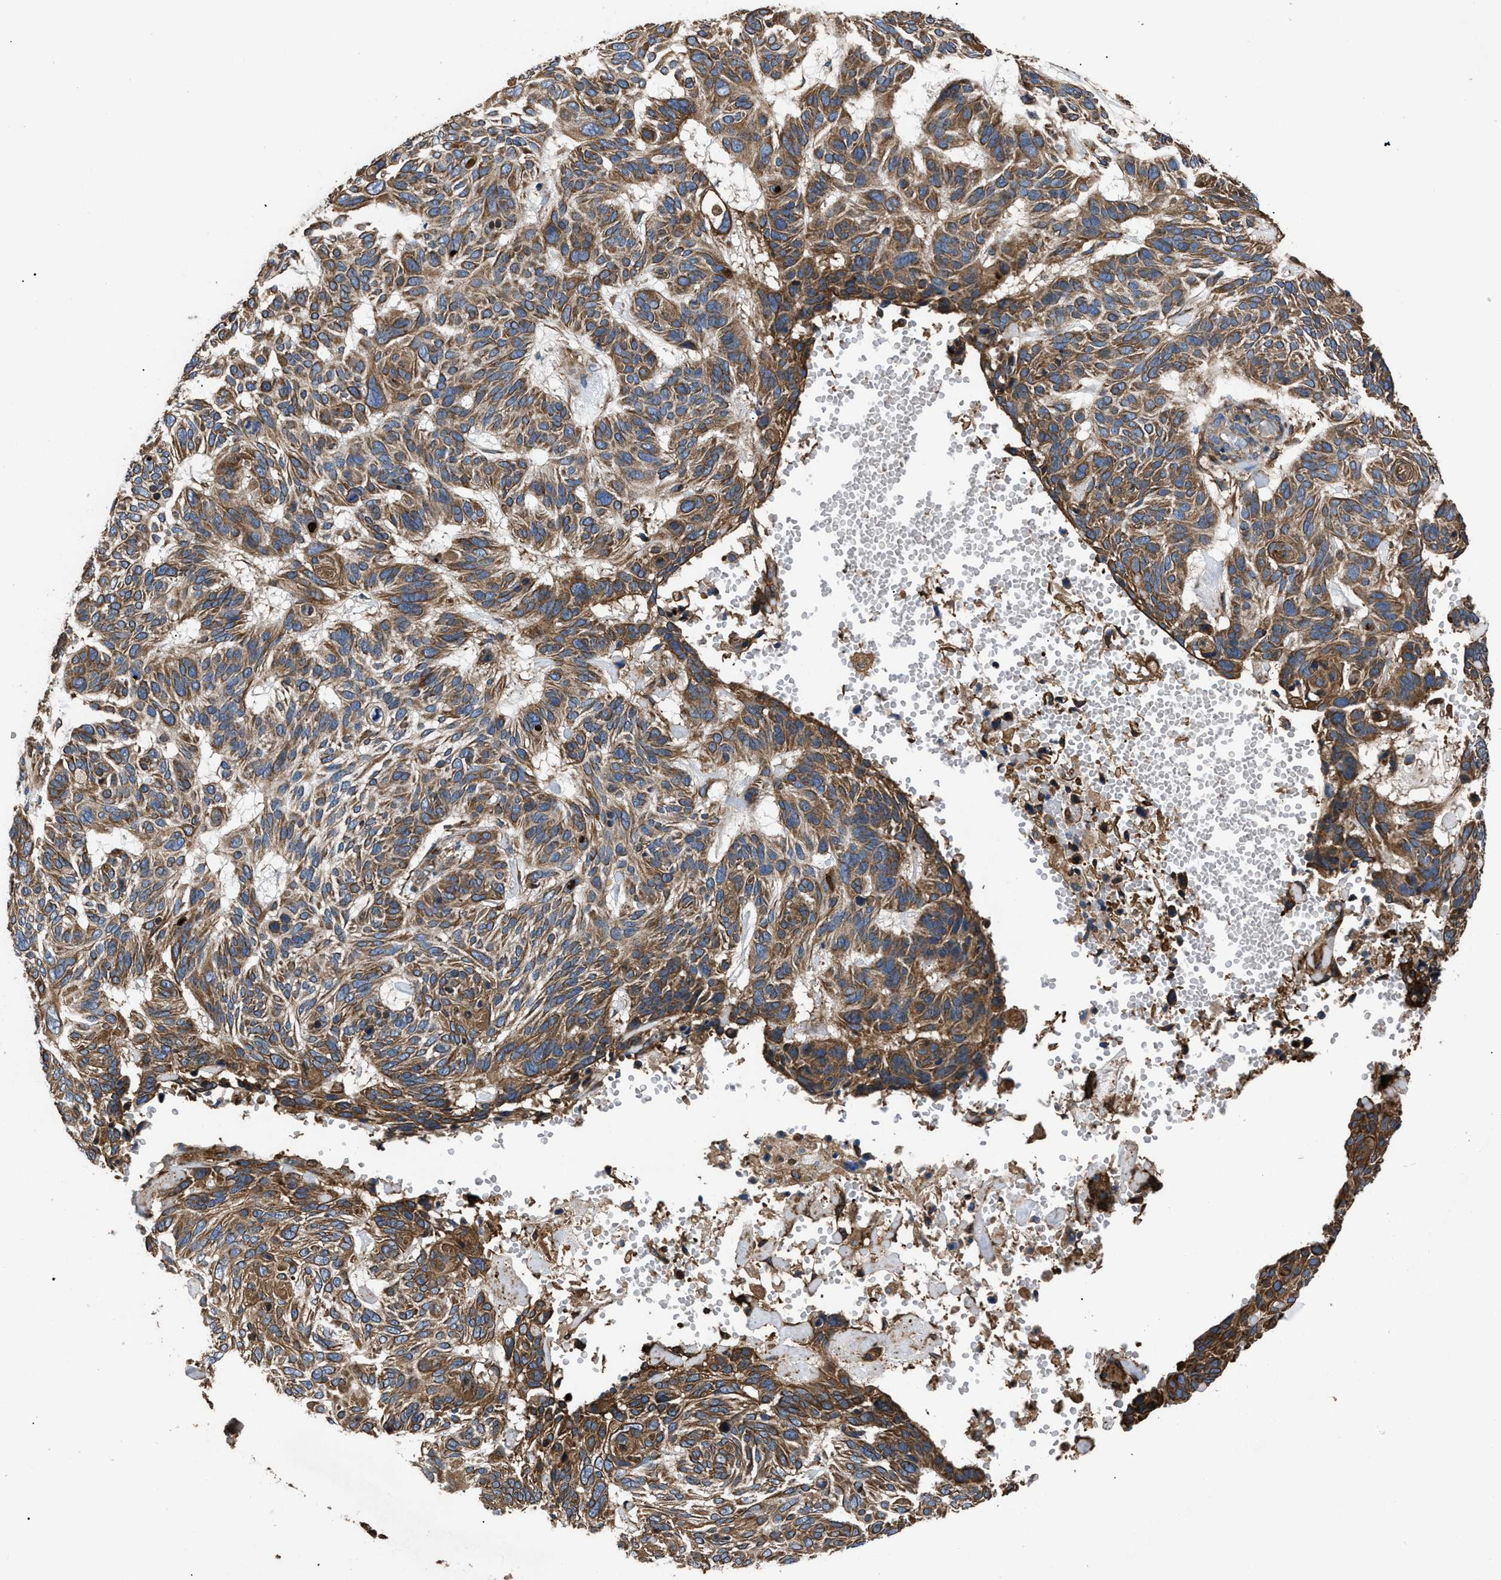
{"staining": {"intensity": "moderate", "quantity": "25%-75%", "location": "cytoplasmic/membranous"}, "tissue": "skin cancer", "cell_type": "Tumor cells", "image_type": "cancer", "snomed": [{"axis": "morphology", "description": "Basal cell carcinoma"}, {"axis": "topography", "description": "Skin"}], "caption": "The image demonstrates staining of skin basal cell carcinoma, revealing moderate cytoplasmic/membranous protein positivity (brown color) within tumor cells.", "gene": "NT5E", "patient": {"sex": "male", "age": 85}}